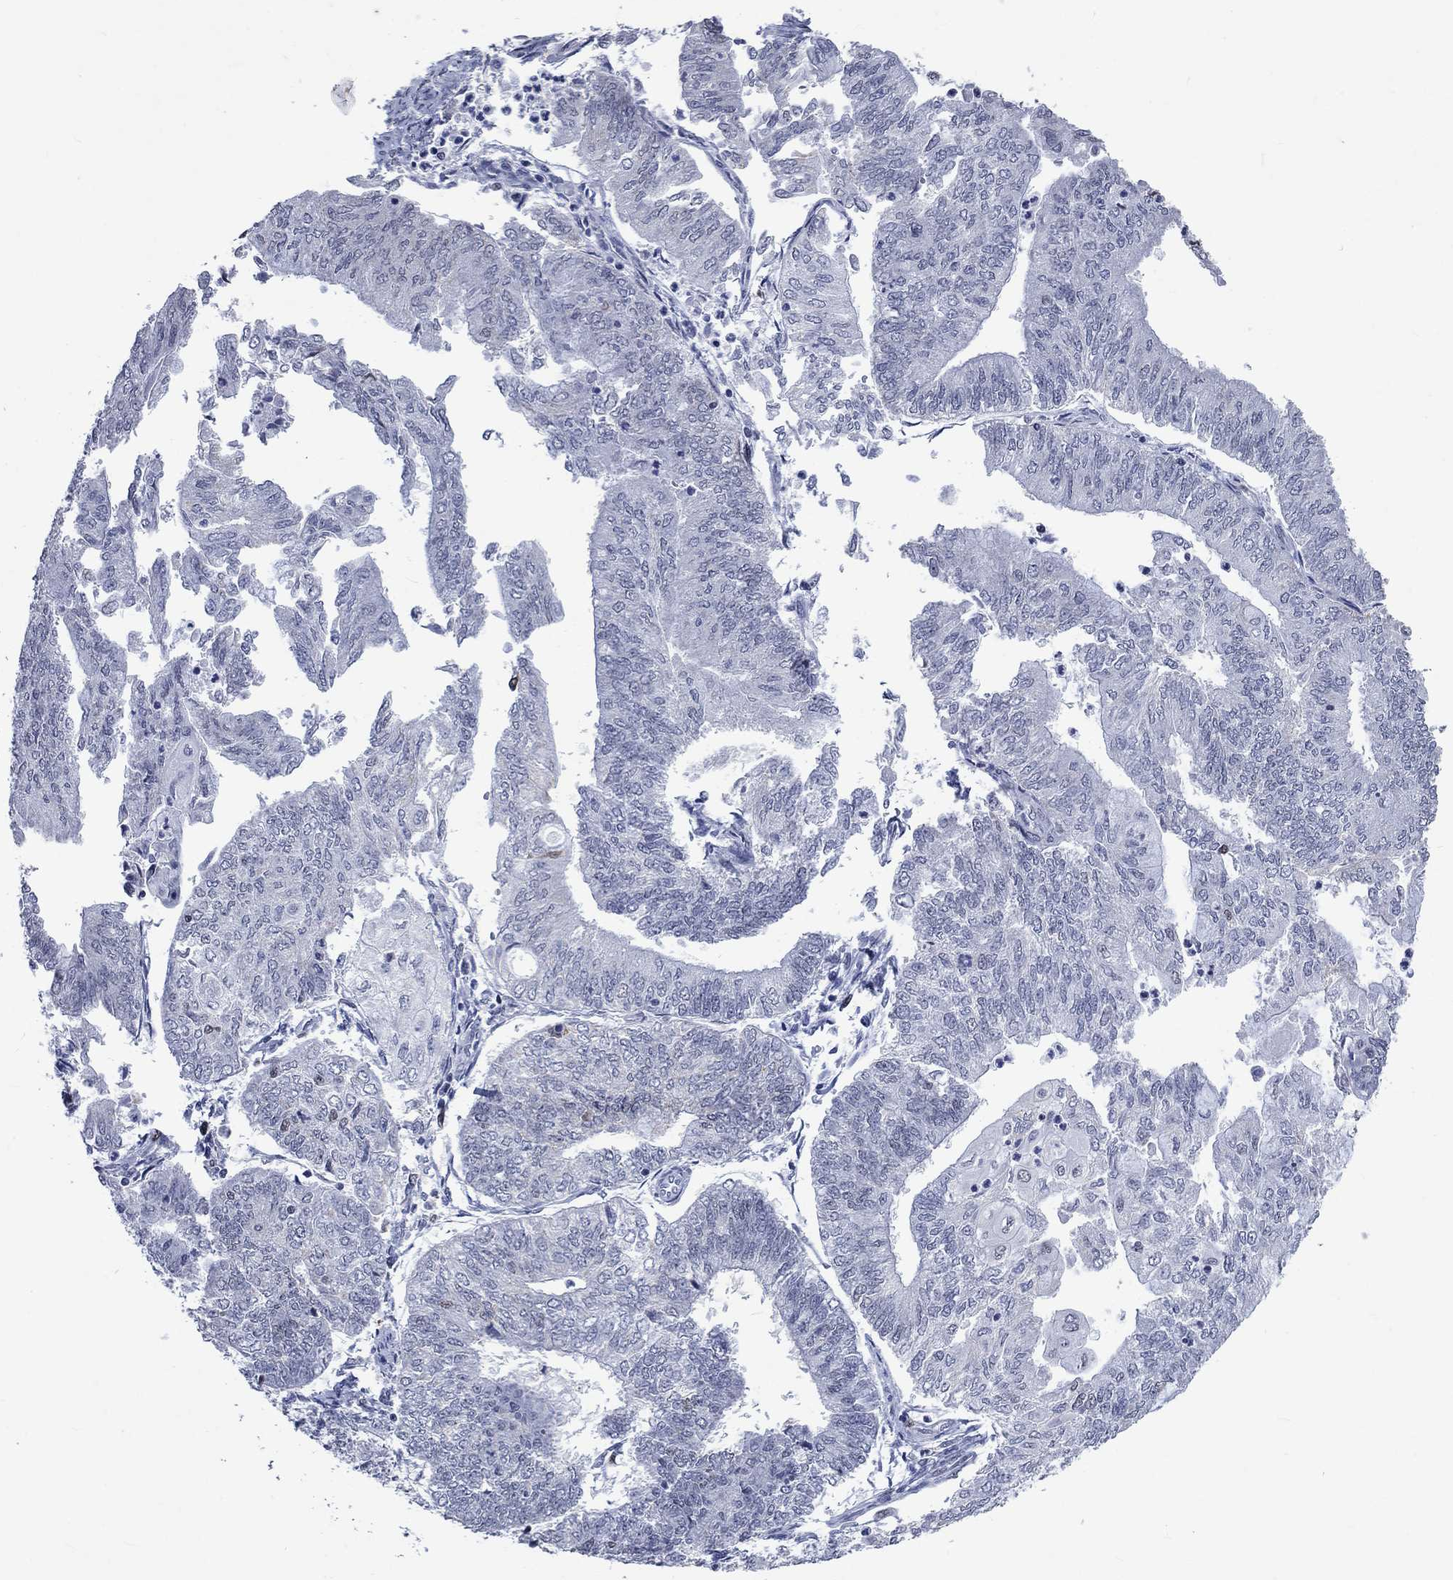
{"staining": {"intensity": "negative", "quantity": "none", "location": "none"}, "tissue": "endometrial cancer", "cell_type": "Tumor cells", "image_type": "cancer", "snomed": [{"axis": "morphology", "description": "Adenocarcinoma, NOS"}, {"axis": "topography", "description": "Endometrium"}], "caption": "Tumor cells show no significant protein positivity in endometrial cancer (adenocarcinoma). (Brightfield microscopy of DAB (3,3'-diaminobenzidine) immunohistochemistry (IHC) at high magnification).", "gene": "HCFC1", "patient": {"sex": "female", "age": 59}}